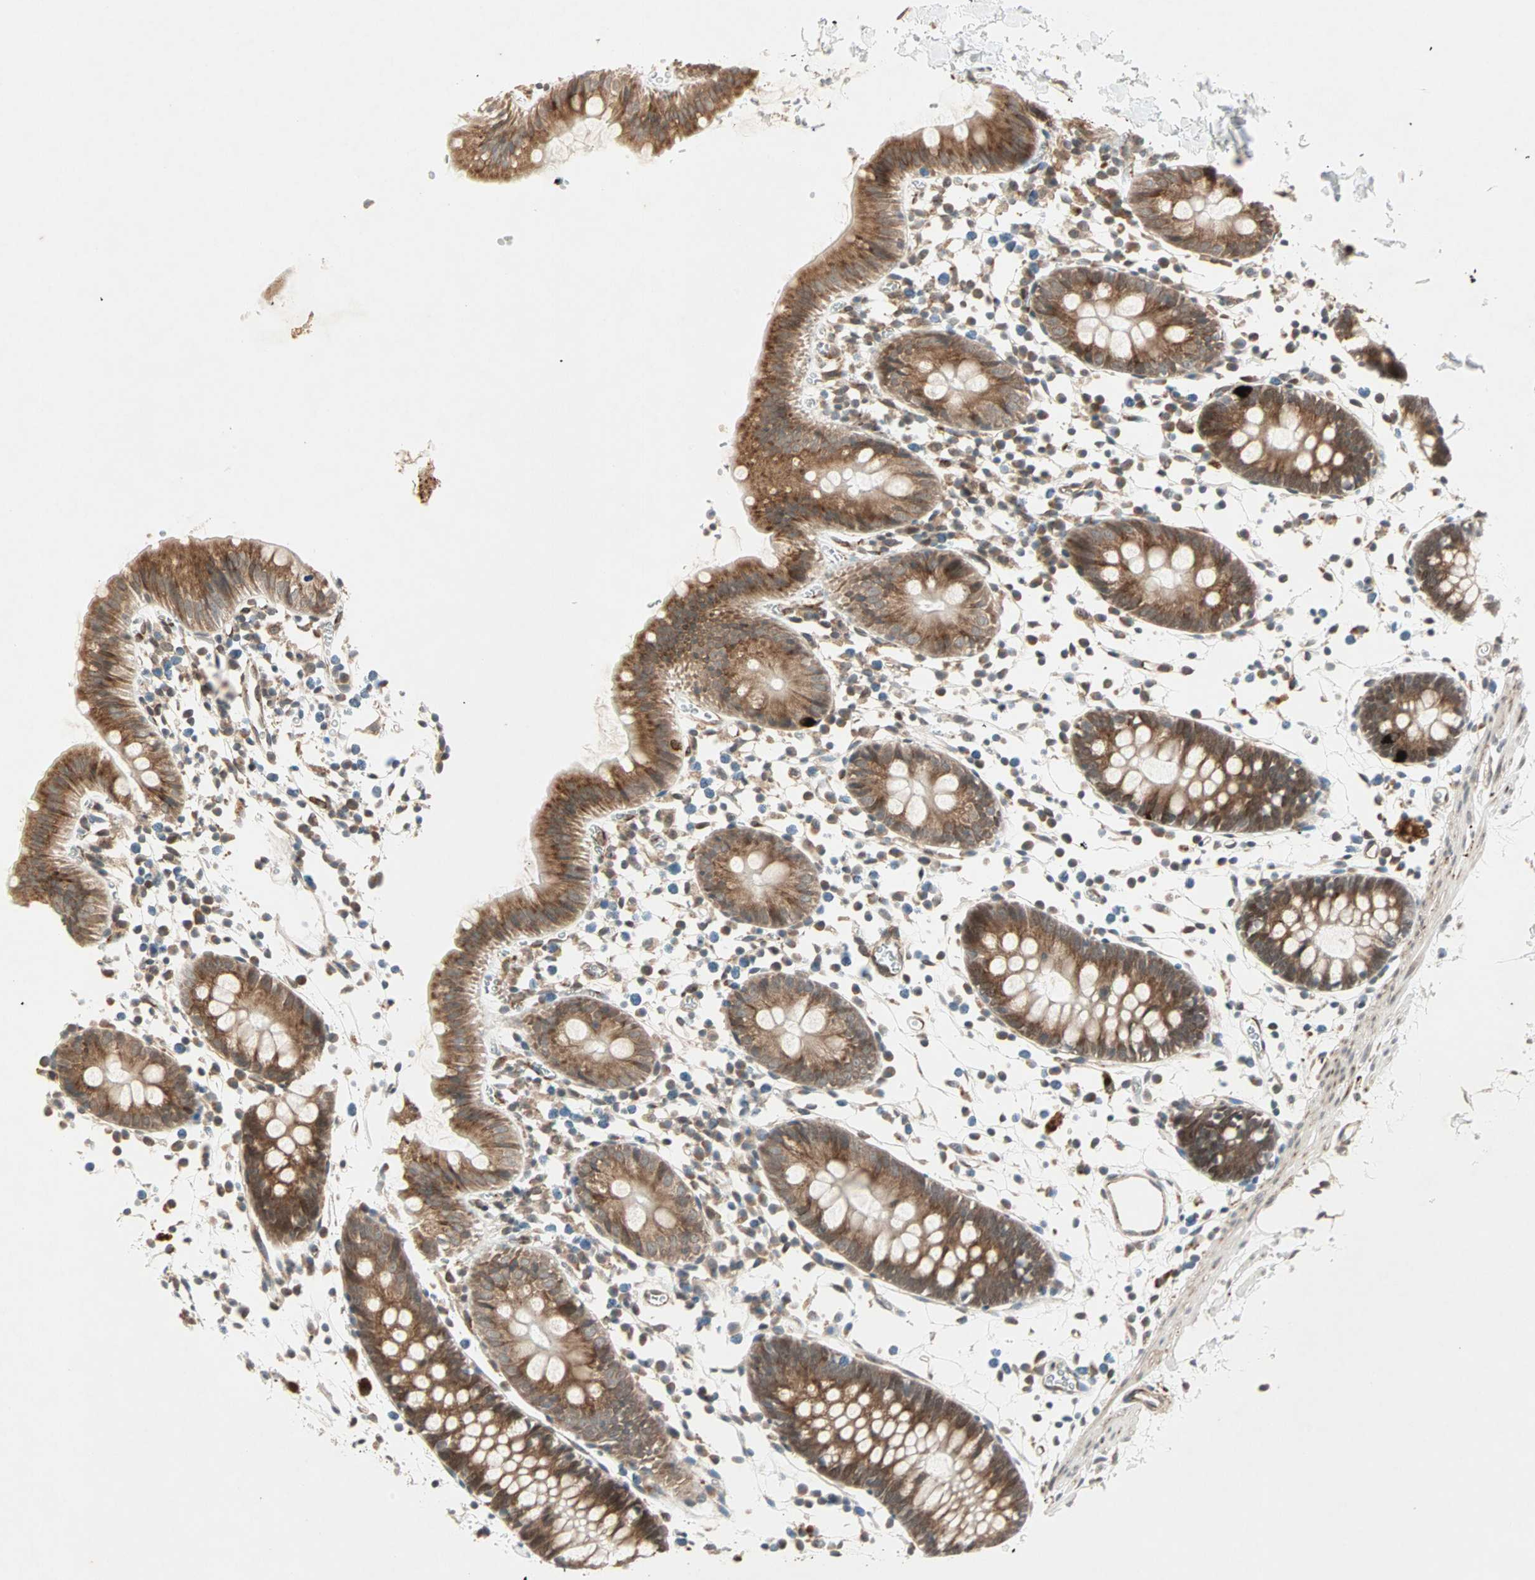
{"staining": {"intensity": "moderate", "quantity": "25%-75%", "location": "cytoplasmic/membranous"}, "tissue": "colon", "cell_type": "Endothelial cells", "image_type": "normal", "snomed": [{"axis": "morphology", "description": "Normal tissue, NOS"}, {"axis": "topography", "description": "Colon"}], "caption": "Unremarkable colon exhibits moderate cytoplasmic/membranous positivity in about 25%-75% of endothelial cells.", "gene": "ZNF37A", "patient": {"sex": "male", "age": 14}}